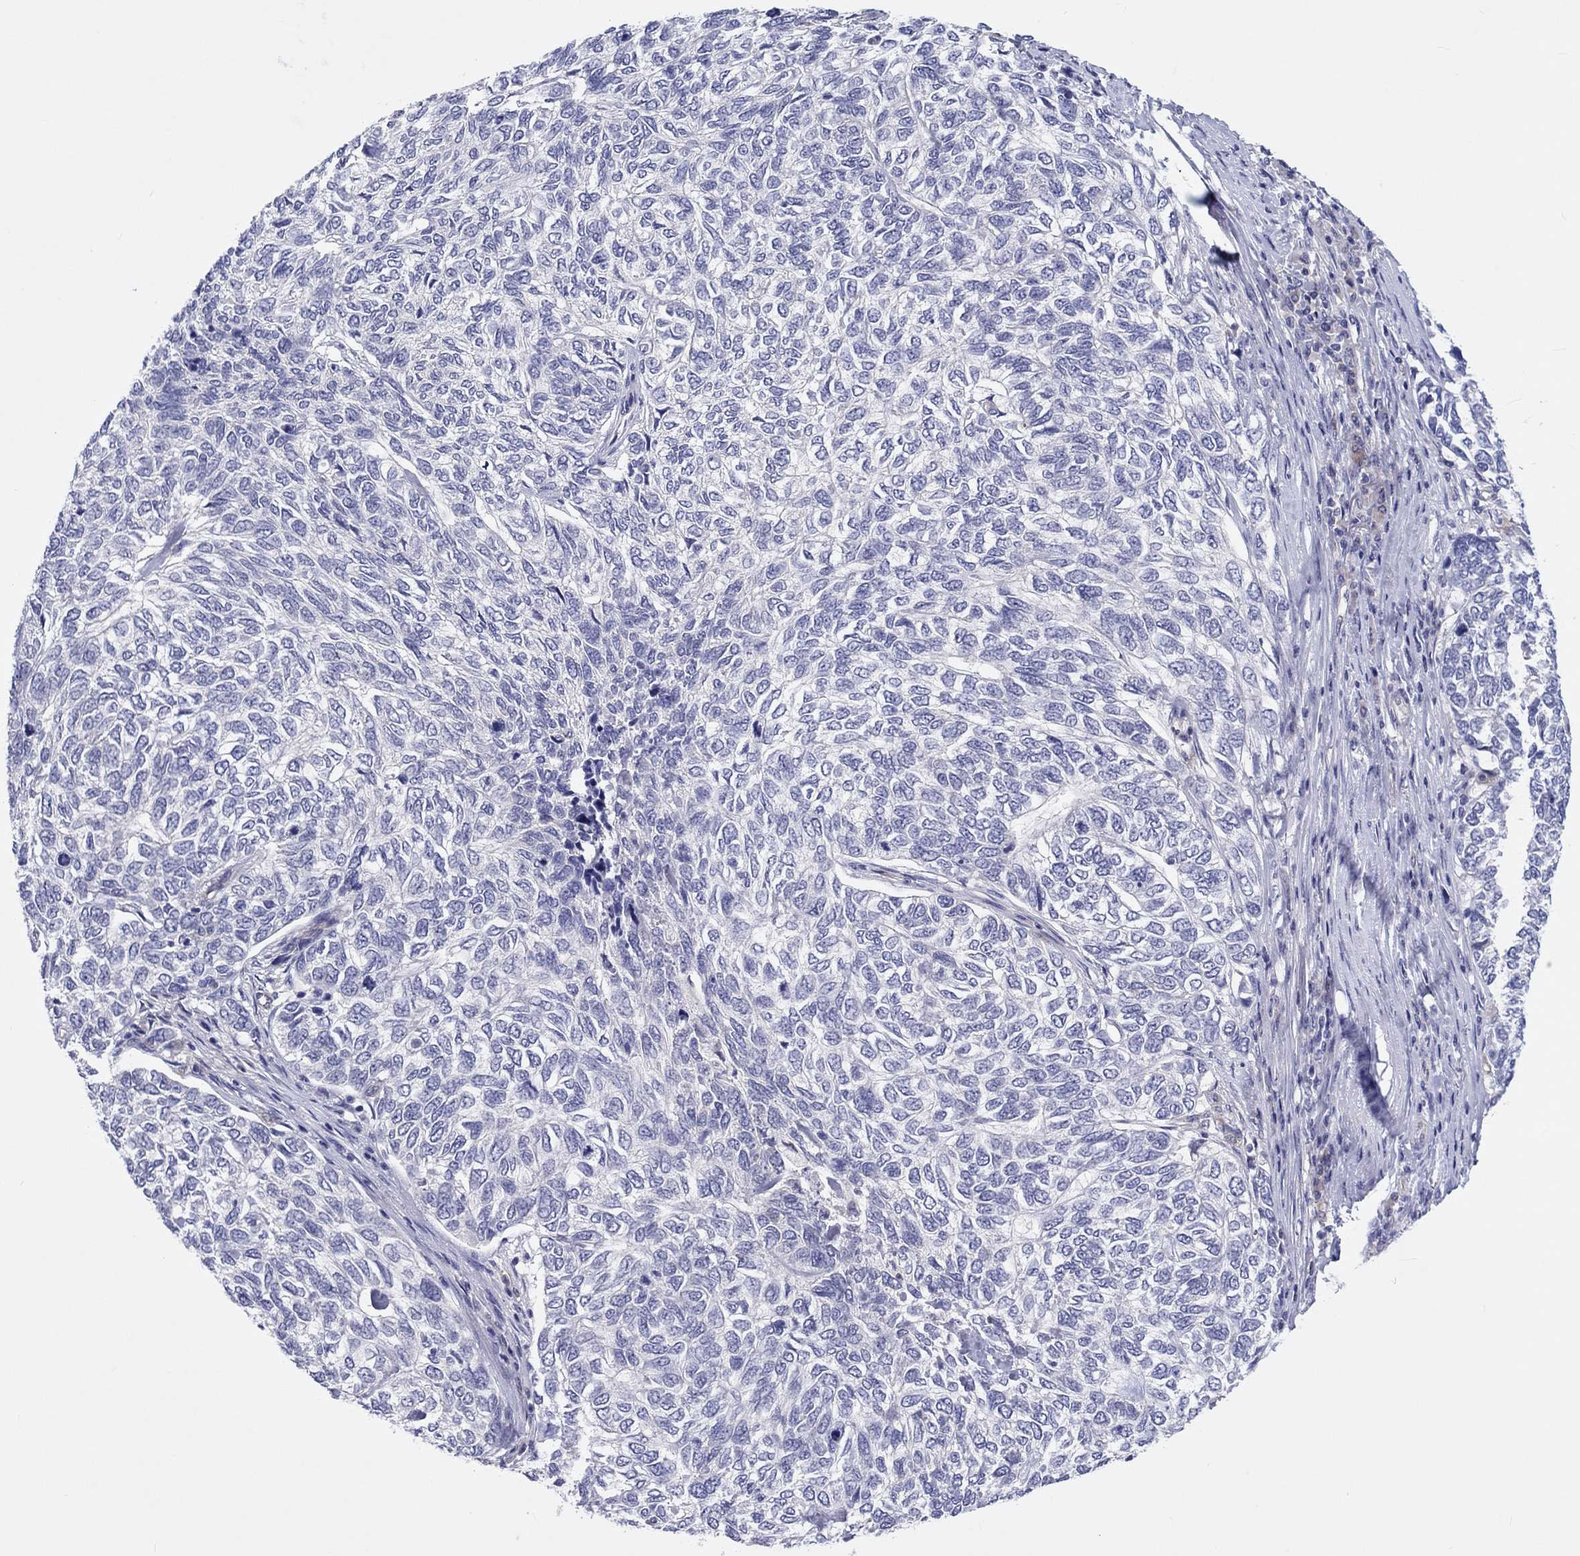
{"staining": {"intensity": "negative", "quantity": "none", "location": "none"}, "tissue": "skin cancer", "cell_type": "Tumor cells", "image_type": "cancer", "snomed": [{"axis": "morphology", "description": "Basal cell carcinoma"}, {"axis": "topography", "description": "Skin"}], "caption": "Protein analysis of skin cancer reveals no significant positivity in tumor cells.", "gene": "ABCG4", "patient": {"sex": "female", "age": 65}}